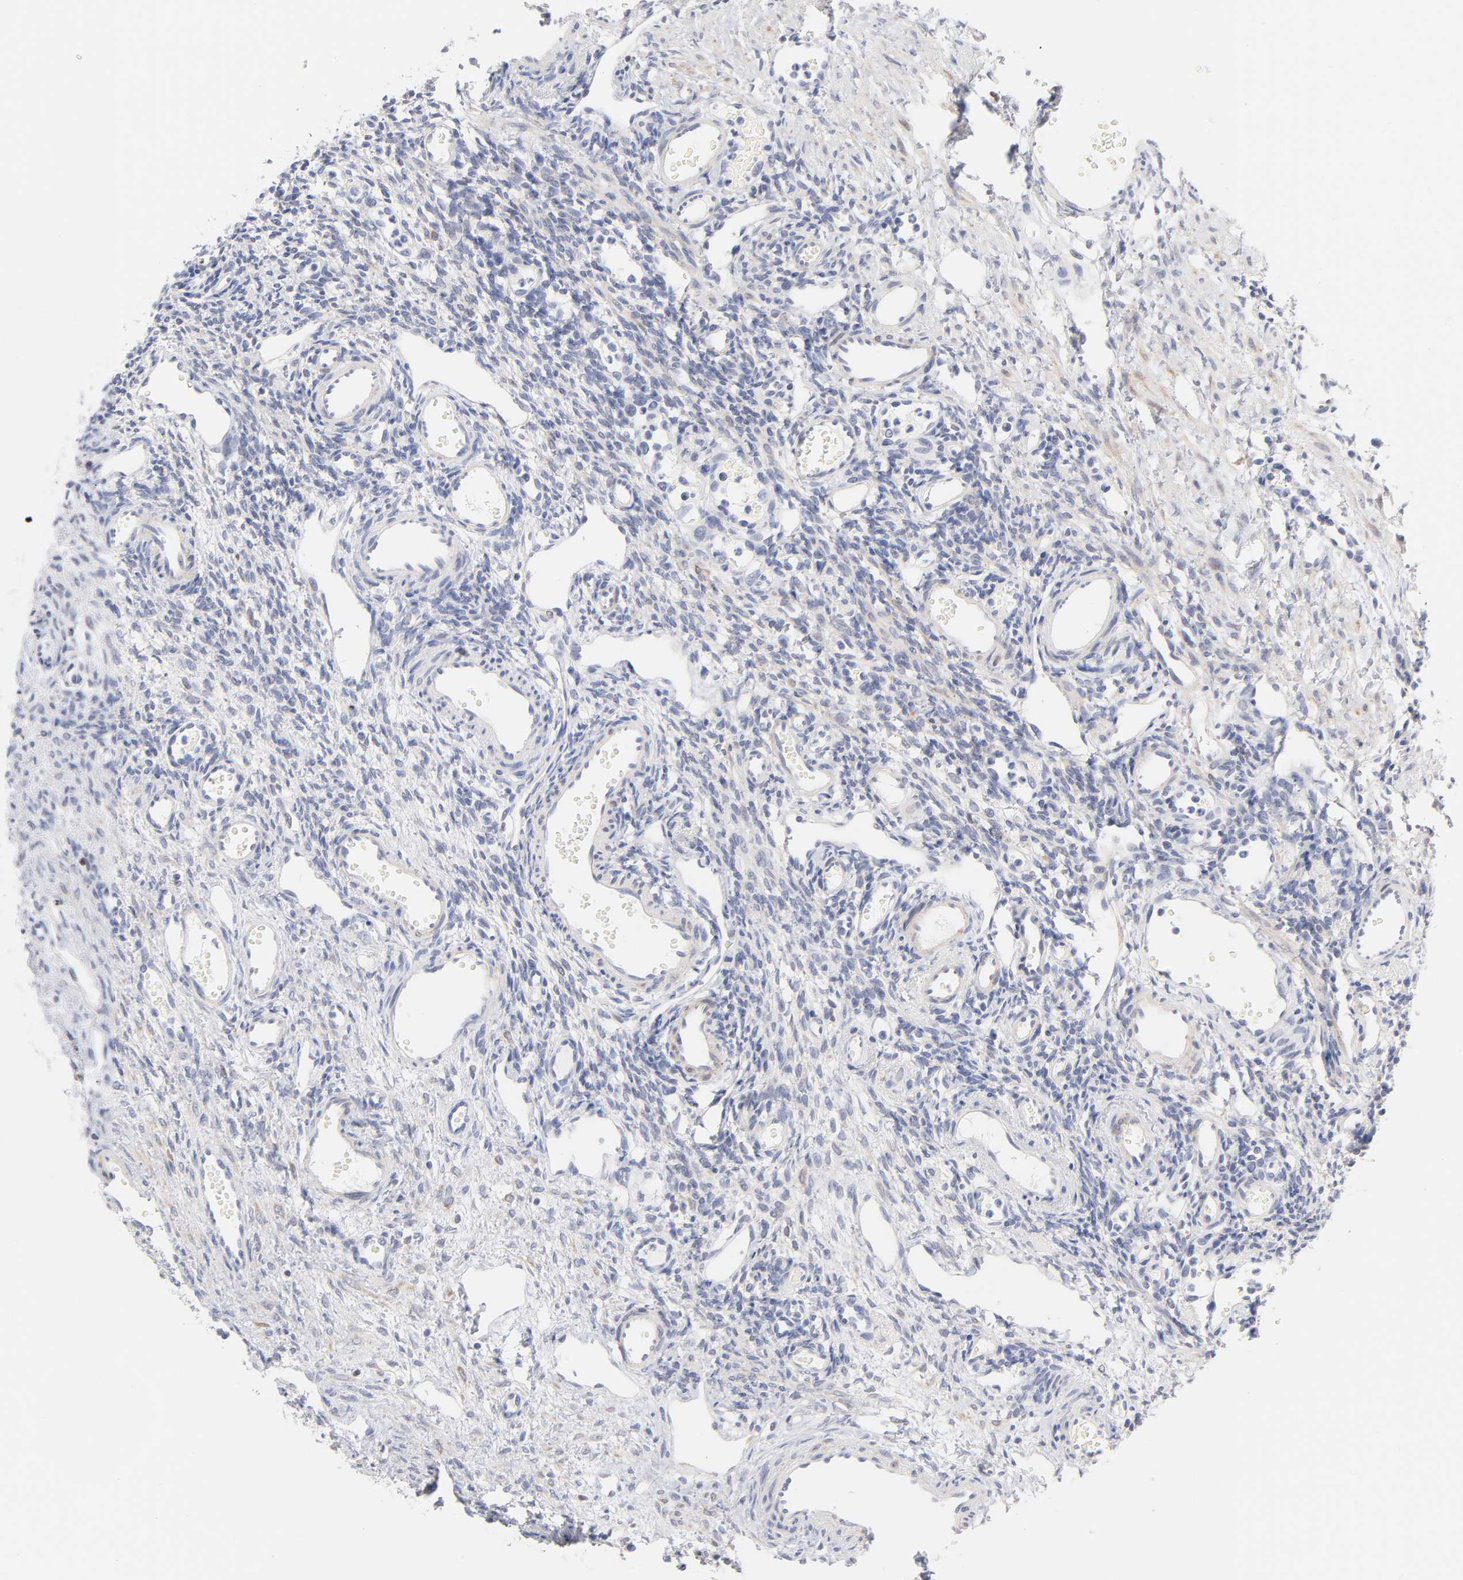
{"staining": {"intensity": "negative", "quantity": "none", "location": "none"}, "tissue": "ovary", "cell_type": "Ovarian stroma cells", "image_type": "normal", "snomed": [{"axis": "morphology", "description": "Normal tissue, NOS"}, {"axis": "topography", "description": "Ovary"}], "caption": "Ovarian stroma cells are negative for protein expression in normal human ovary. (Brightfield microscopy of DAB (3,3'-diaminobenzidine) immunohistochemistry at high magnification).", "gene": "MID1", "patient": {"sex": "female", "age": 33}}